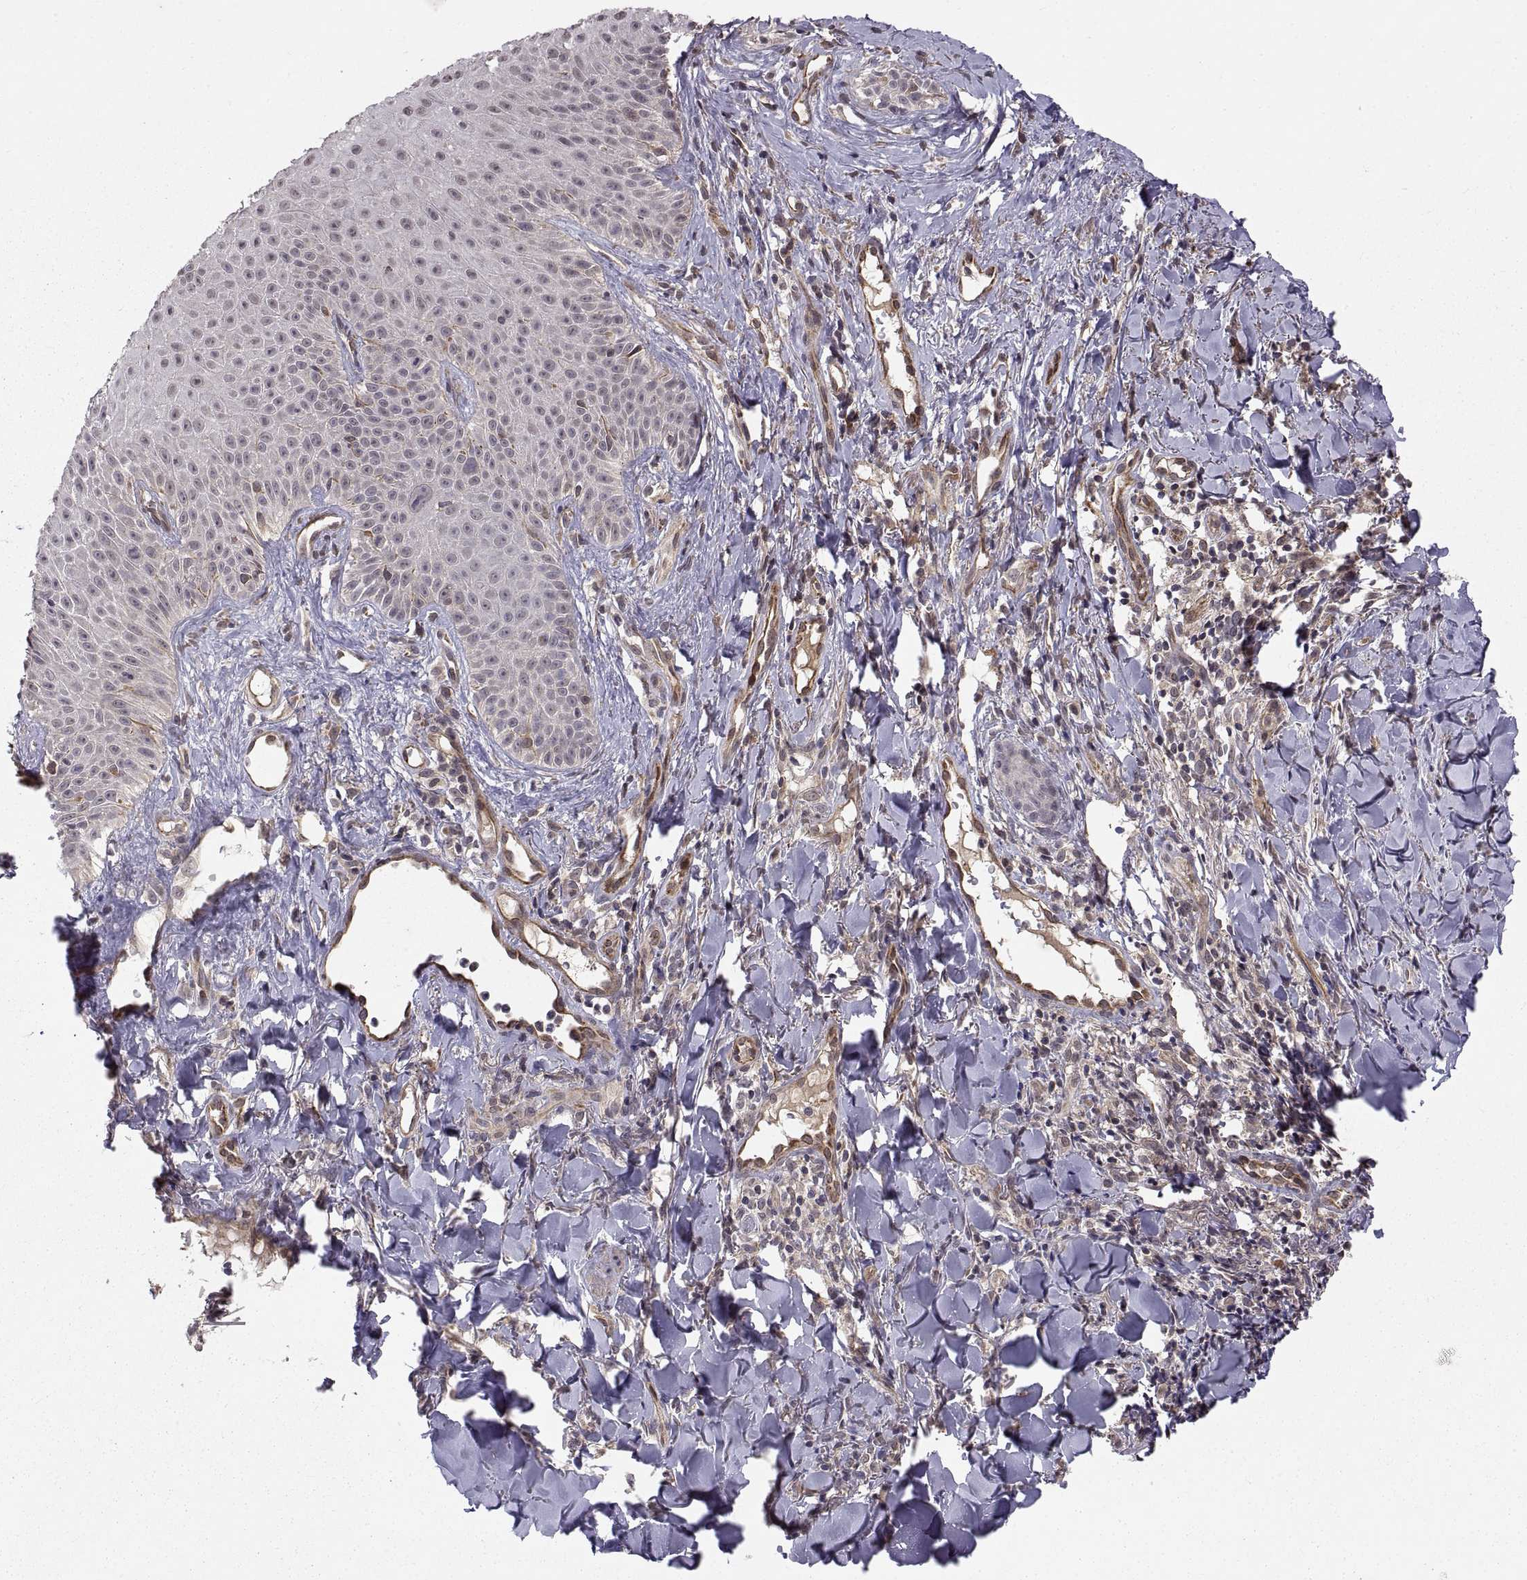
{"staining": {"intensity": "weak", "quantity": "<25%", "location": "cytoplasmic/membranous"}, "tissue": "melanoma", "cell_type": "Tumor cells", "image_type": "cancer", "snomed": [{"axis": "morphology", "description": "Malignant melanoma, NOS"}, {"axis": "topography", "description": "Skin"}], "caption": "A high-resolution histopathology image shows immunohistochemistry staining of malignant melanoma, which reveals no significant expression in tumor cells.", "gene": "ABL2", "patient": {"sex": "male", "age": 67}}